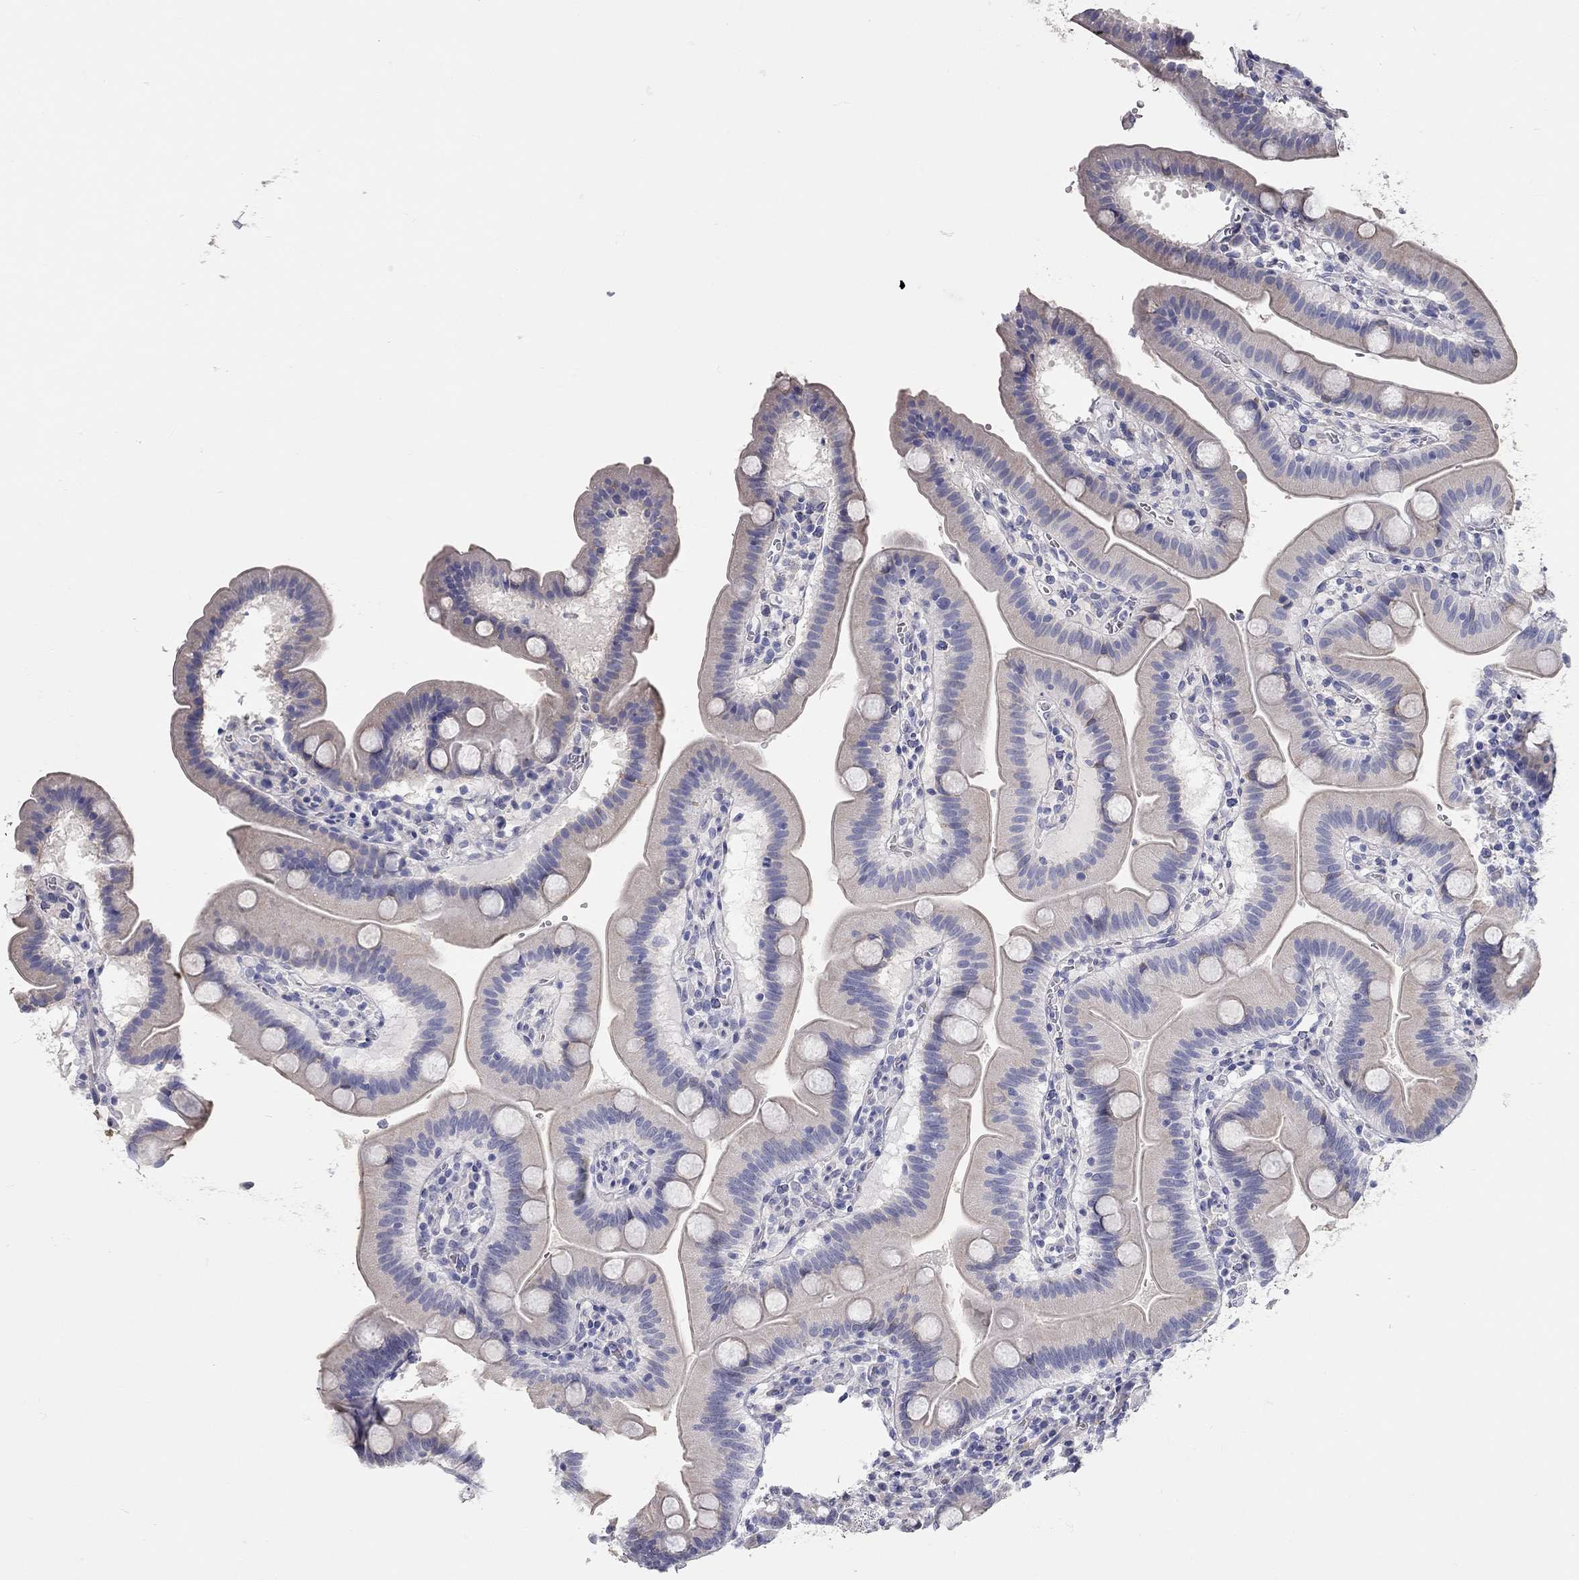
{"staining": {"intensity": "negative", "quantity": "none", "location": "none"}, "tissue": "duodenum", "cell_type": "Glandular cells", "image_type": "normal", "snomed": [{"axis": "morphology", "description": "Normal tissue, NOS"}, {"axis": "topography", "description": "Duodenum"}], "caption": "The IHC image has no significant positivity in glandular cells of duodenum.", "gene": "XAGE2", "patient": {"sex": "male", "age": 59}}